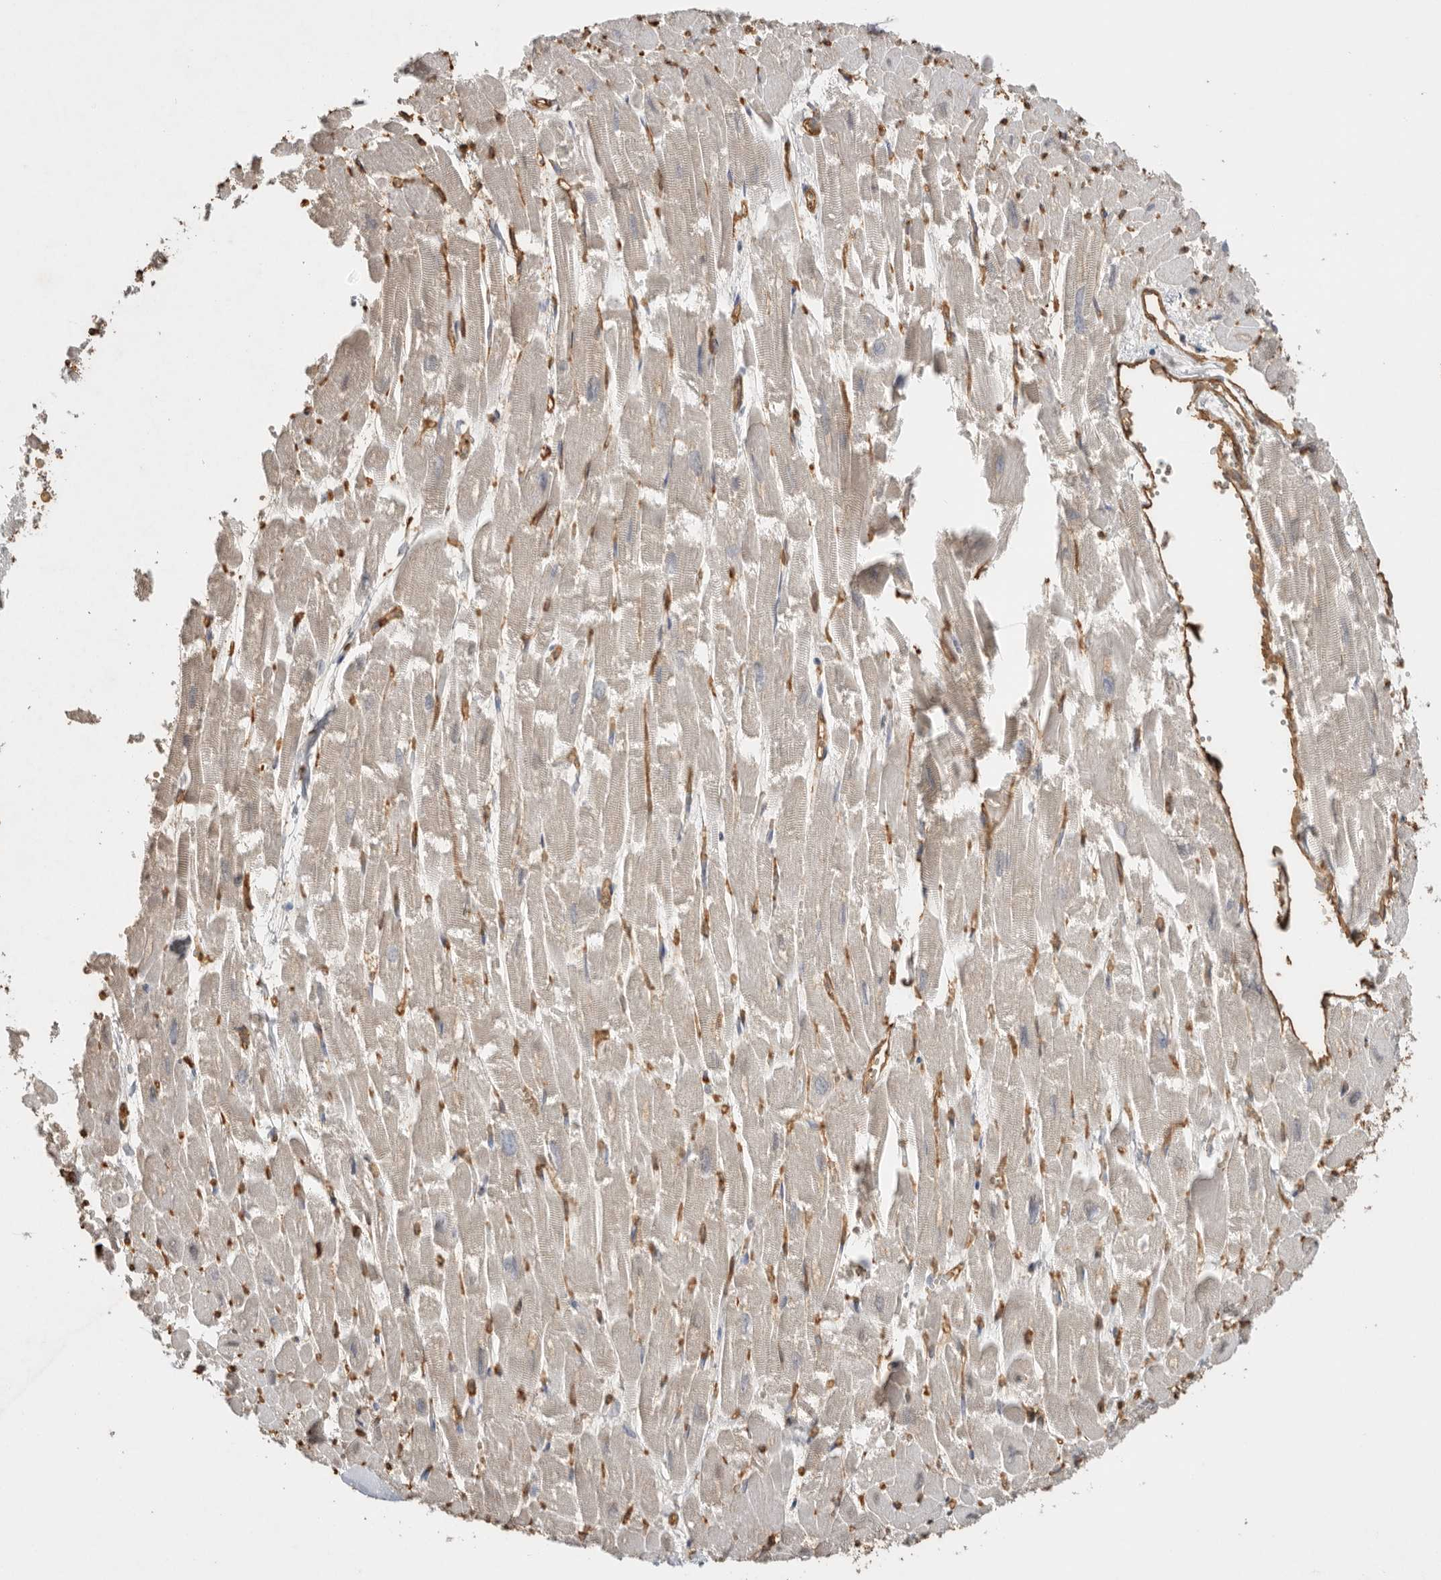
{"staining": {"intensity": "negative", "quantity": "none", "location": "none"}, "tissue": "heart muscle", "cell_type": "Cardiomyocytes", "image_type": "normal", "snomed": [{"axis": "morphology", "description": "Normal tissue, NOS"}, {"axis": "topography", "description": "Heart"}], "caption": "Protein analysis of benign heart muscle displays no significant expression in cardiomyocytes.", "gene": "IL27", "patient": {"sex": "male", "age": 54}}